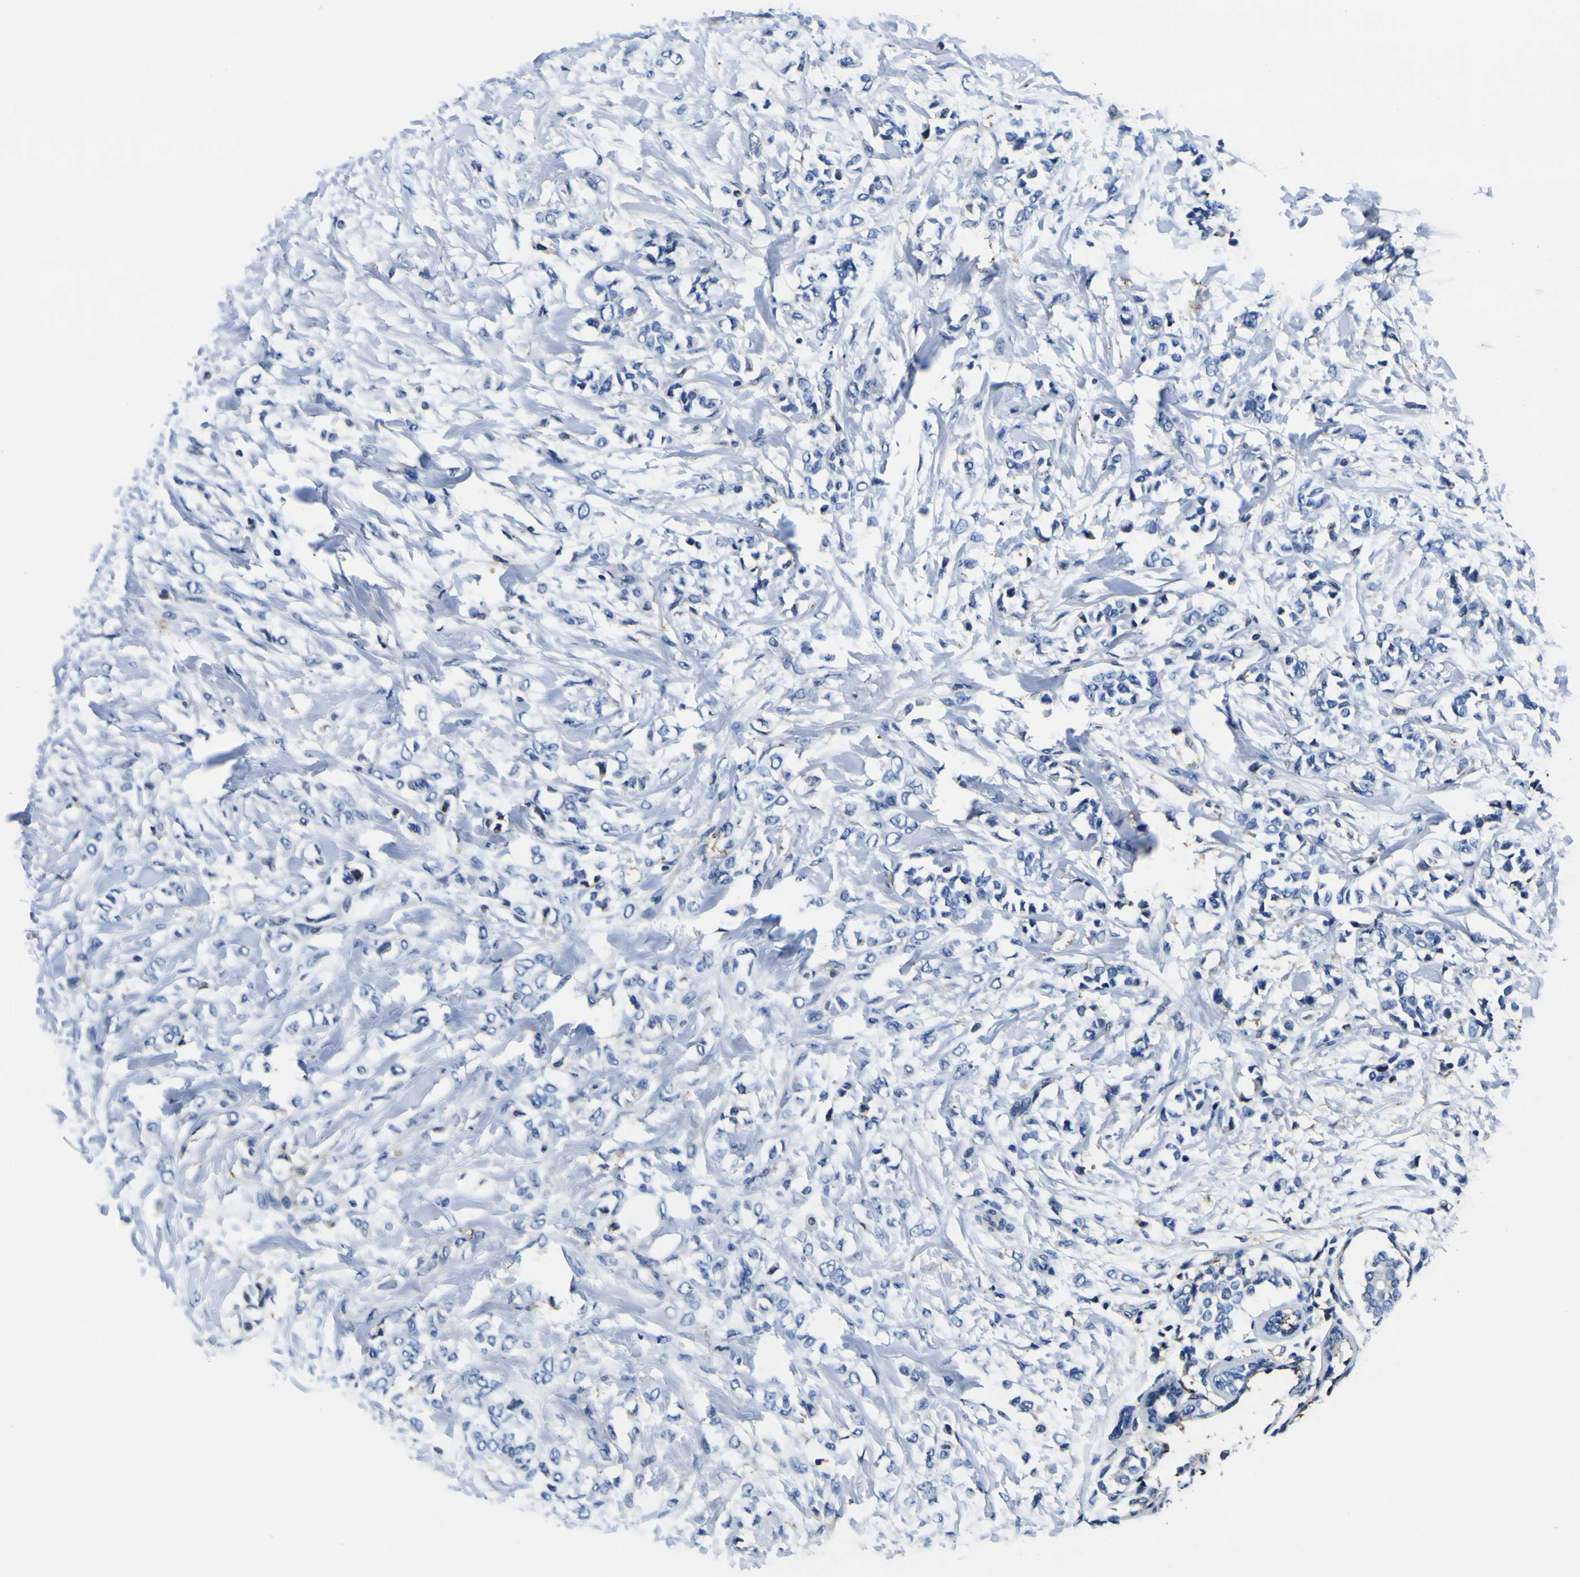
{"staining": {"intensity": "negative", "quantity": "none", "location": "none"}, "tissue": "breast cancer", "cell_type": "Tumor cells", "image_type": "cancer", "snomed": [{"axis": "morphology", "description": "Lobular carcinoma, in situ"}, {"axis": "morphology", "description": "Lobular carcinoma"}, {"axis": "topography", "description": "Breast"}], "caption": "Human breast cancer (lobular carcinoma in situ) stained for a protein using immunohistochemistry exhibits no staining in tumor cells.", "gene": "PXDN", "patient": {"sex": "female", "age": 41}}